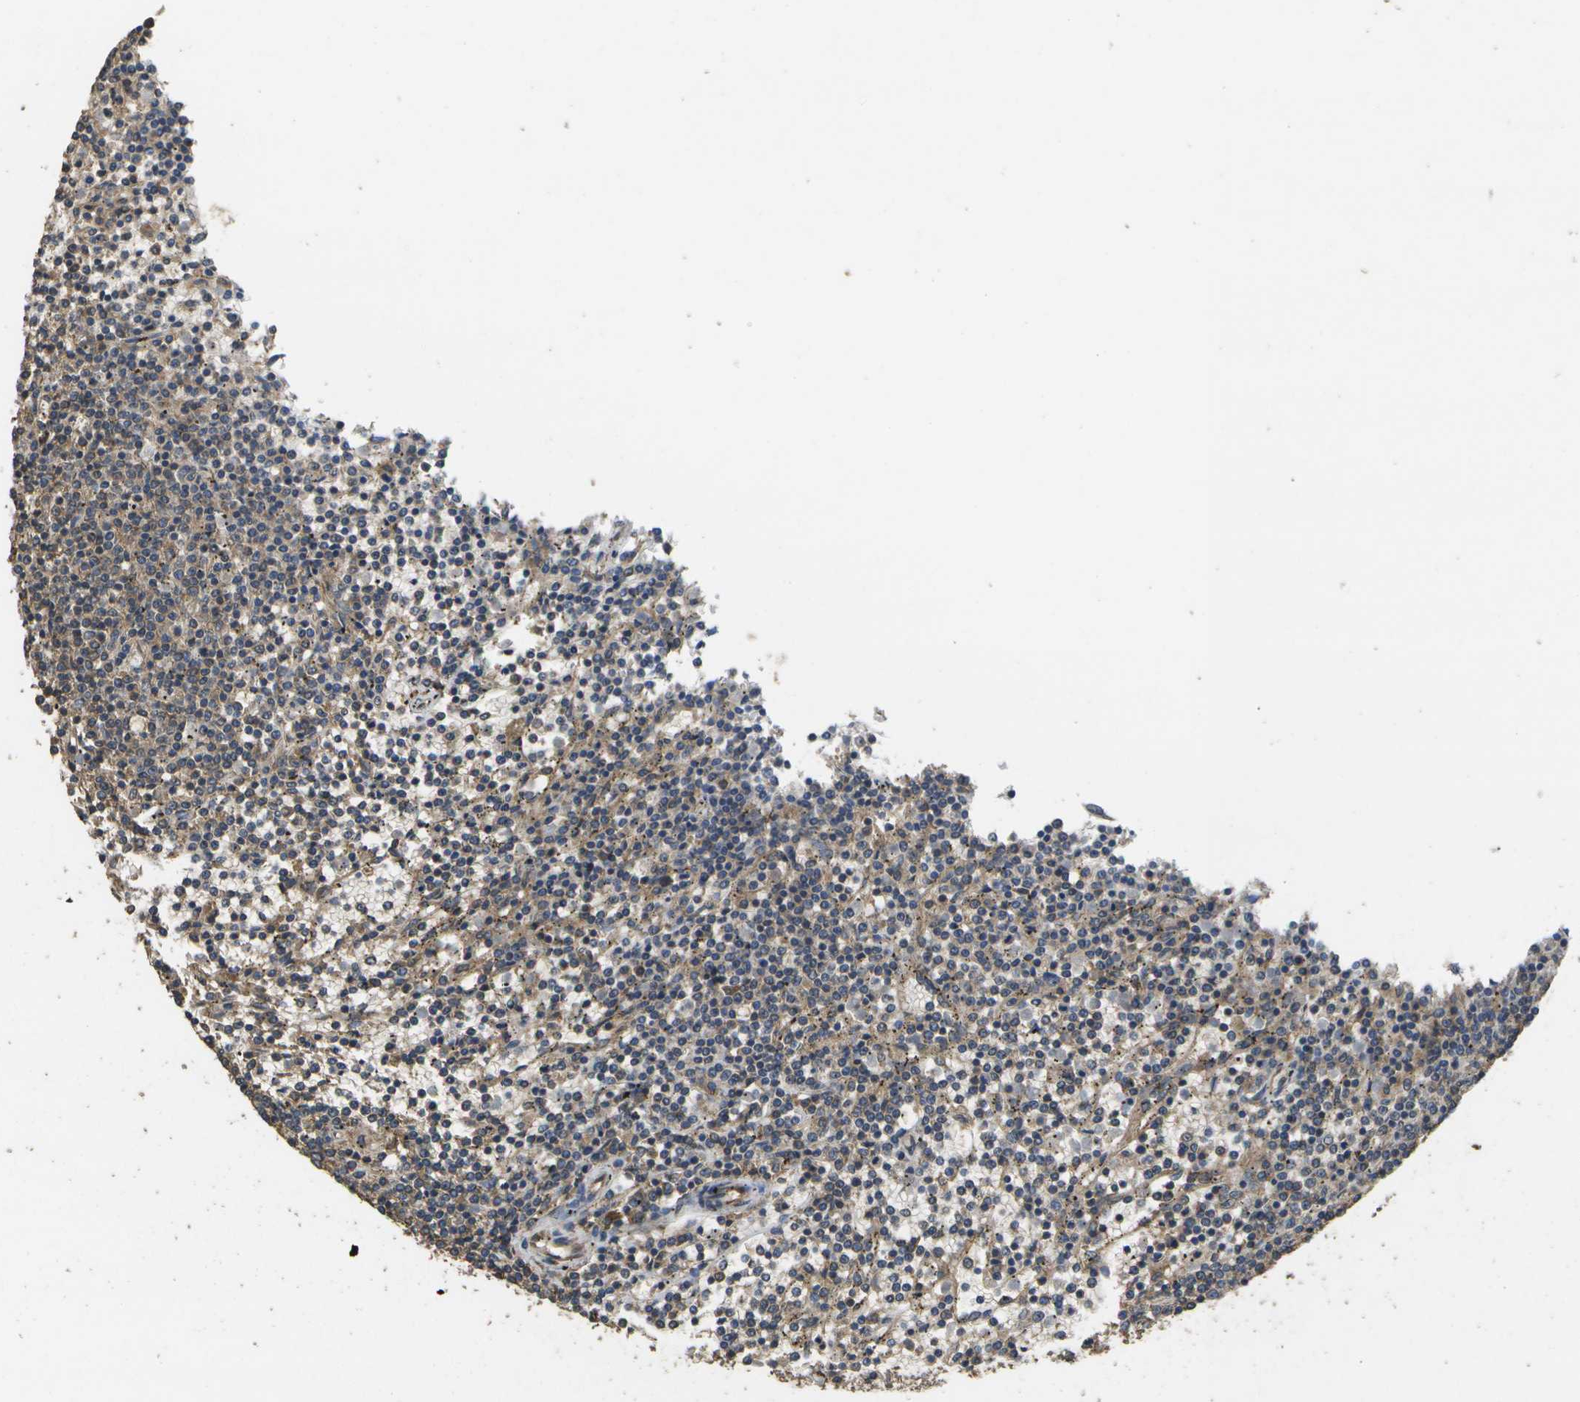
{"staining": {"intensity": "weak", "quantity": "25%-75%", "location": "cytoplasmic/membranous"}, "tissue": "lymphoma", "cell_type": "Tumor cells", "image_type": "cancer", "snomed": [{"axis": "morphology", "description": "Malignant lymphoma, non-Hodgkin's type, Low grade"}, {"axis": "topography", "description": "Spleen"}], "caption": "Protein staining by immunohistochemistry (IHC) reveals weak cytoplasmic/membranous positivity in approximately 25%-75% of tumor cells in malignant lymphoma, non-Hodgkin's type (low-grade).", "gene": "SACS", "patient": {"sex": "female", "age": 50}}